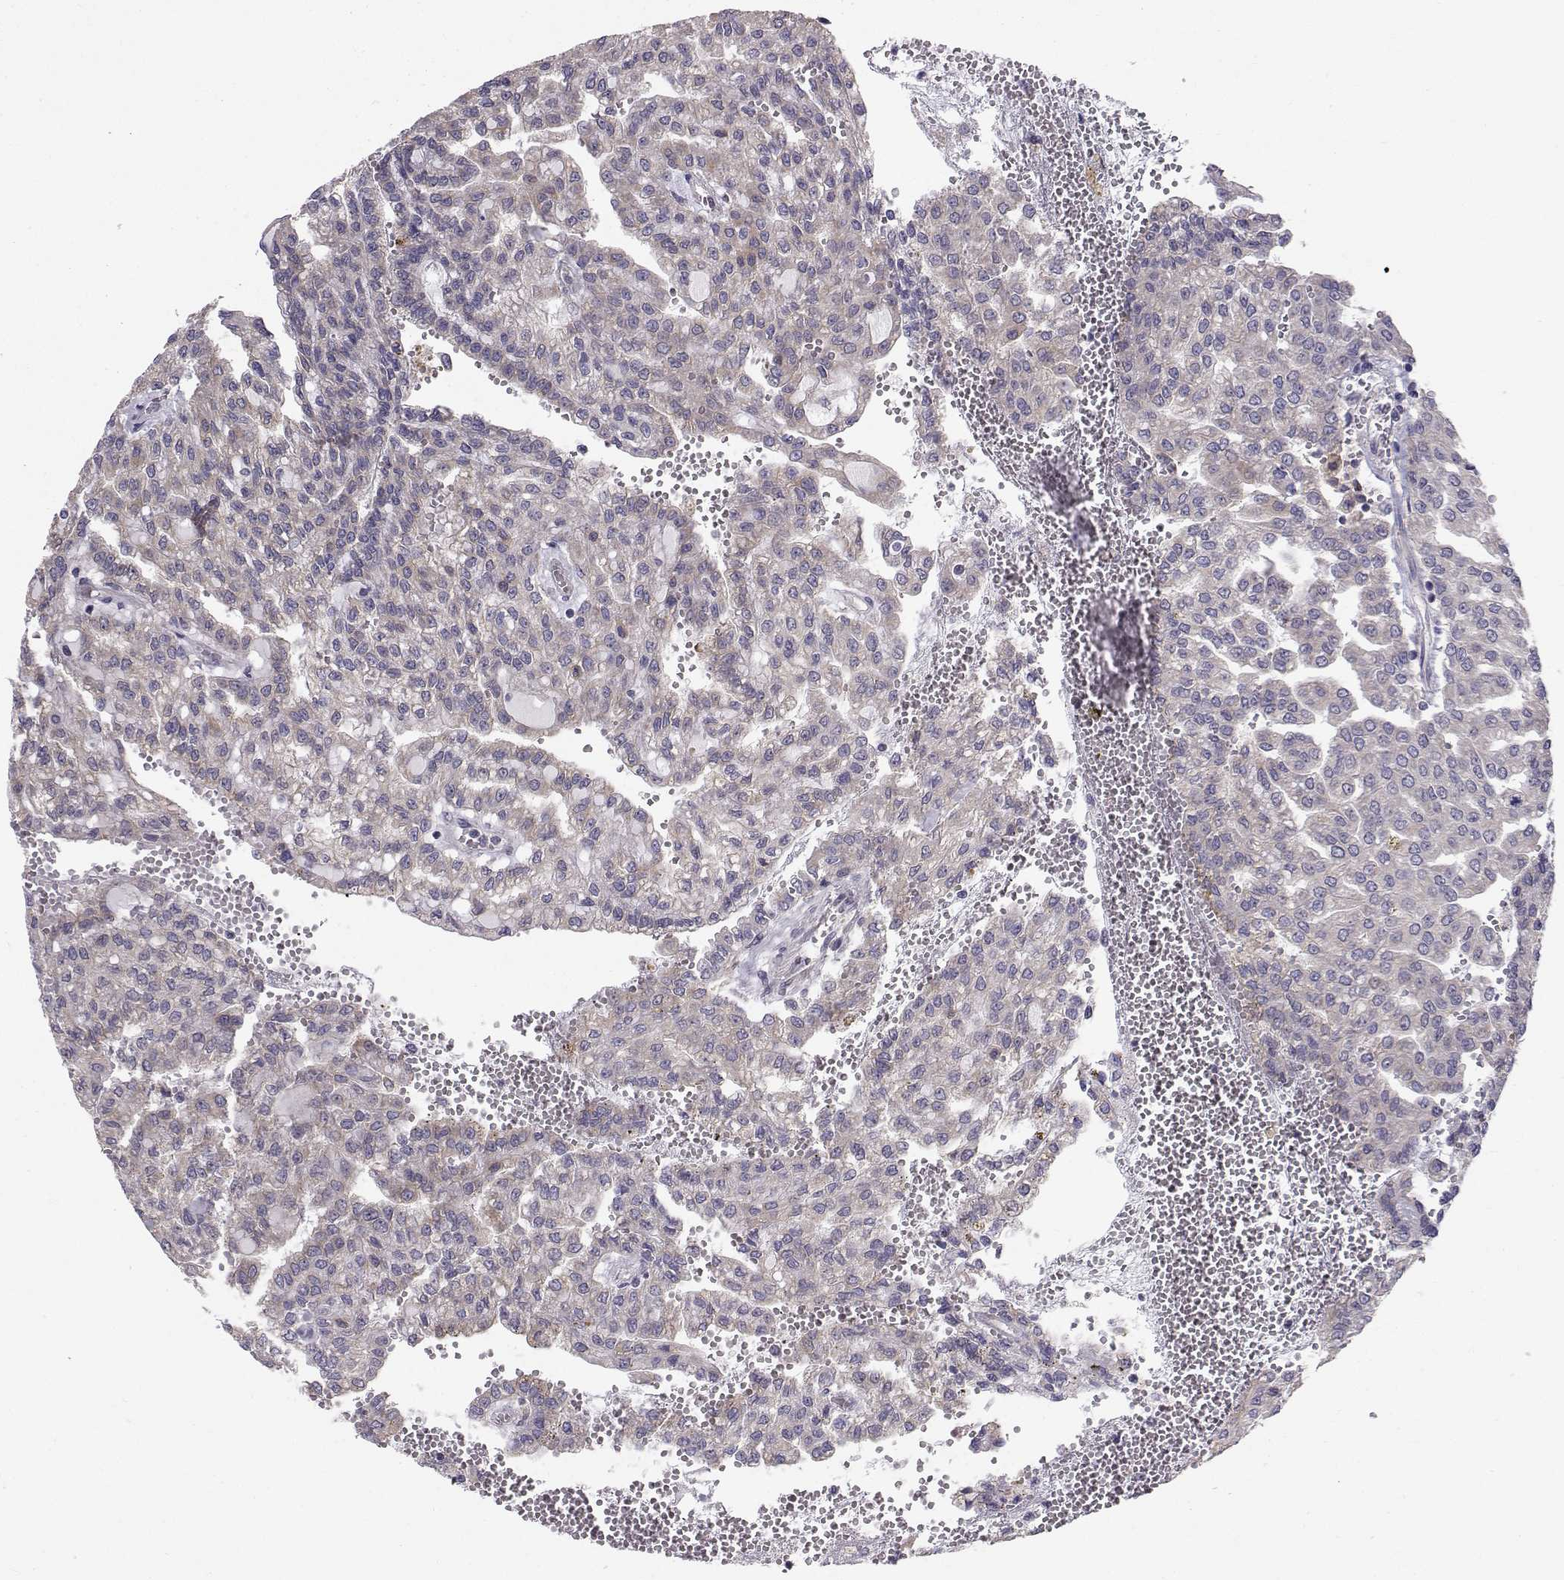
{"staining": {"intensity": "weak", "quantity": "25%-75%", "location": "cytoplasmic/membranous"}, "tissue": "renal cancer", "cell_type": "Tumor cells", "image_type": "cancer", "snomed": [{"axis": "morphology", "description": "Adenocarcinoma, NOS"}, {"axis": "topography", "description": "Kidney"}], "caption": "High-power microscopy captured an IHC micrograph of adenocarcinoma (renal), revealing weak cytoplasmic/membranous positivity in approximately 25%-75% of tumor cells. Using DAB (brown) and hematoxylin (blue) stains, captured at high magnification using brightfield microscopy.", "gene": "PEX5L", "patient": {"sex": "male", "age": 63}}